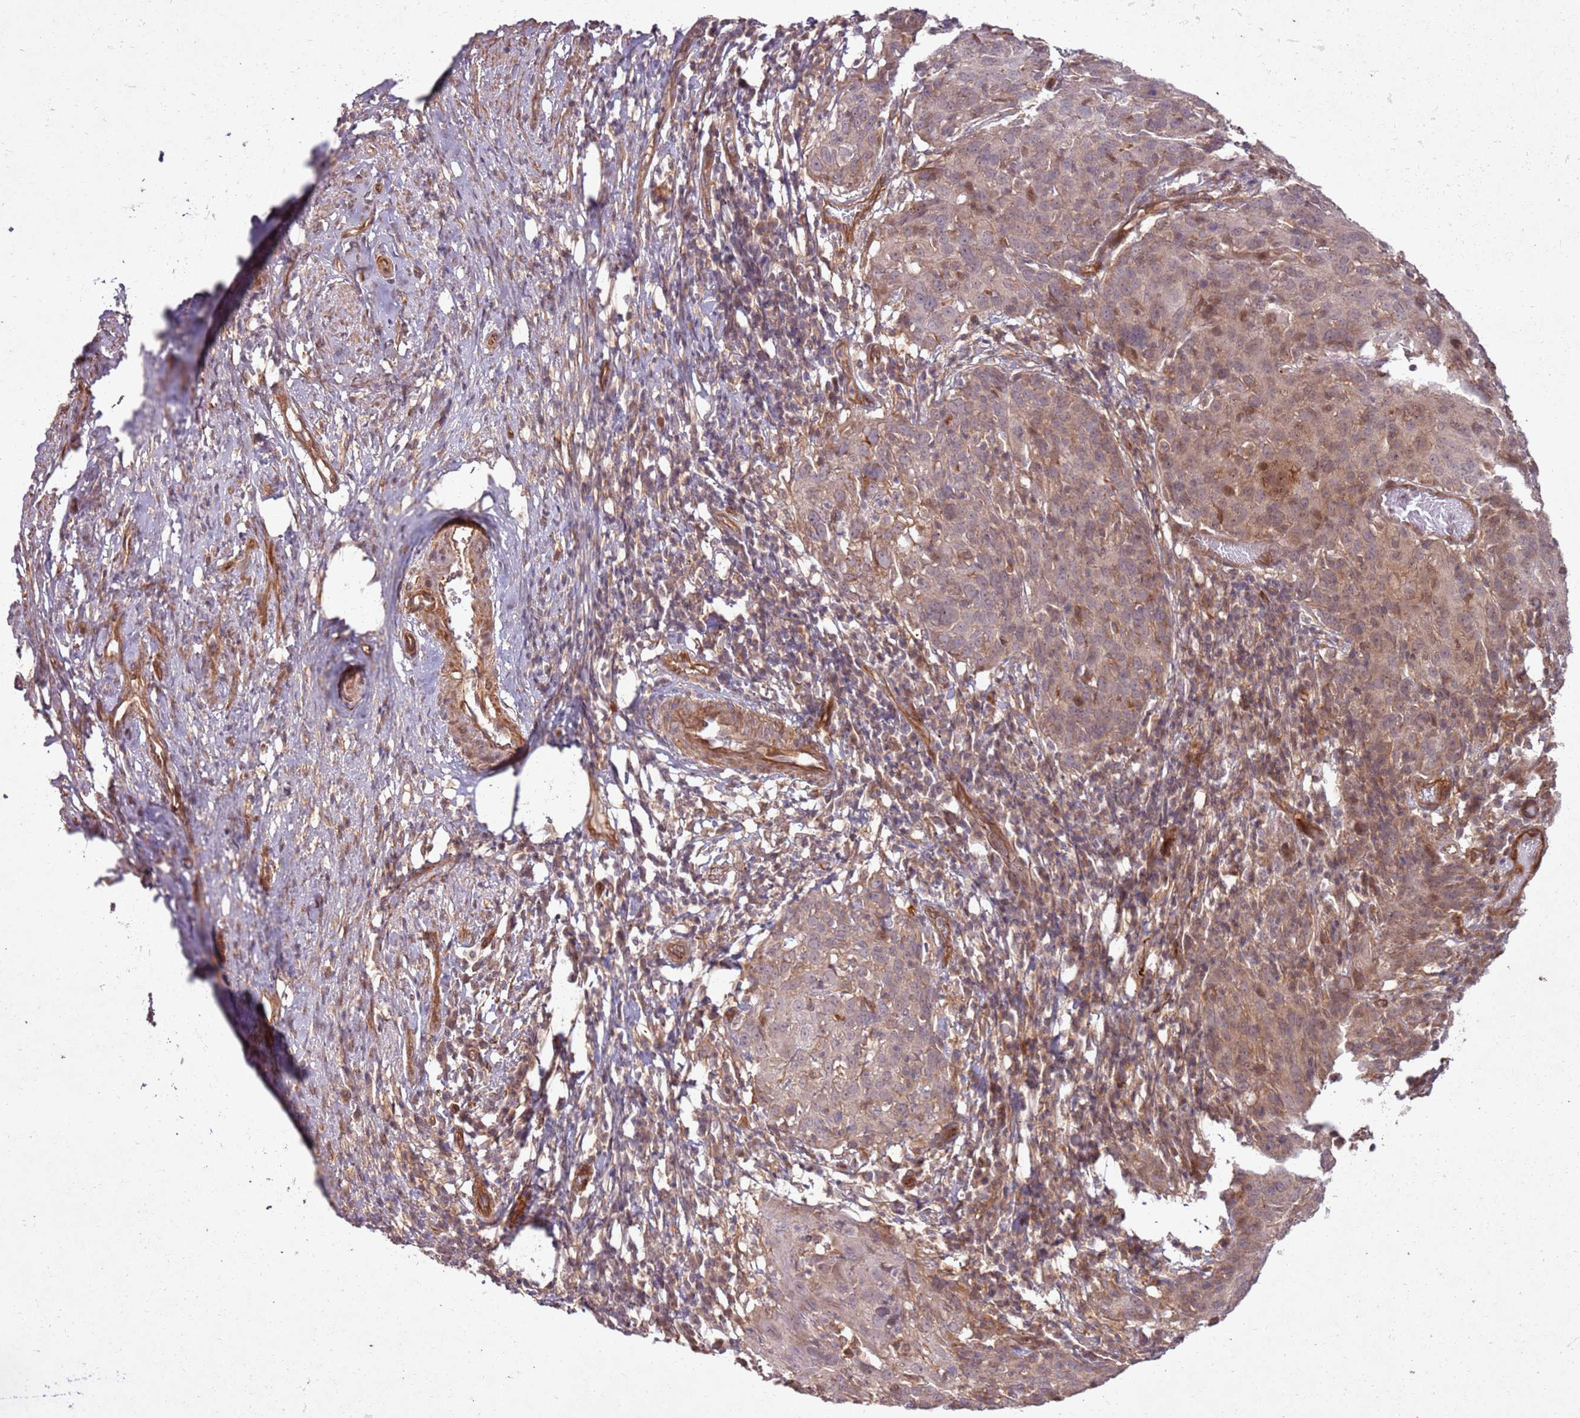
{"staining": {"intensity": "moderate", "quantity": ">75%", "location": "cytoplasmic/membranous"}, "tissue": "cervical cancer", "cell_type": "Tumor cells", "image_type": "cancer", "snomed": [{"axis": "morphology", "description": "Squamous cell carcinoma, NOS"}, {"axis": "topography", "description": "Cervix"}], "caption": "Immunohistochemical staining of cervical squamous cell carcinoma exhibits moderate cytoplasmic/membranous protein positivity in about >75% of tumor cells.", "gene": "ZNF623", "patient": {"sex": "female", "age": 50}}